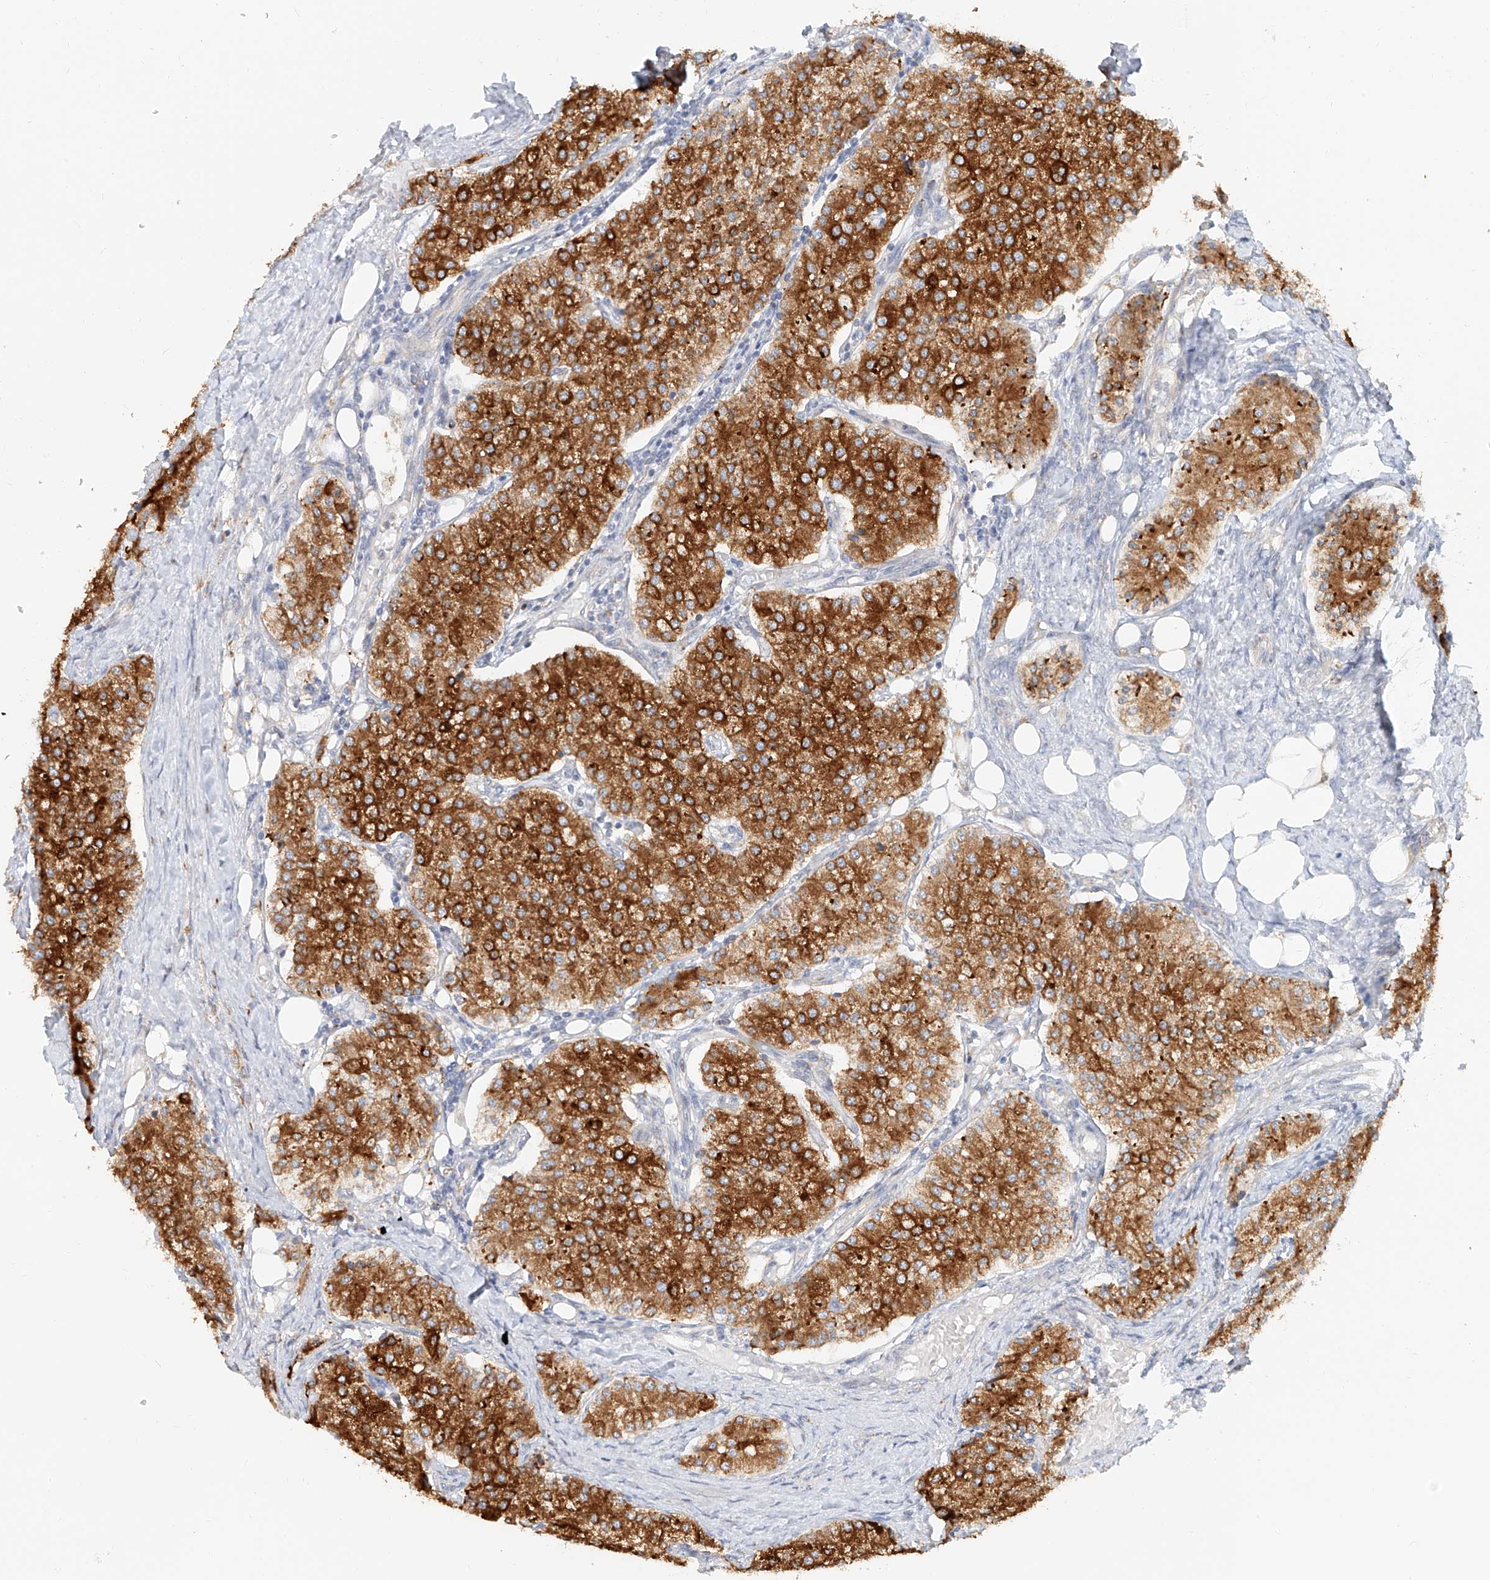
{"staining": {"intensity": "strong", "quantity": ">75%", "location": "cytoplasmic/membranous"}, "tissue": "carcinoid", "cell_type": "Tumor cells", "image_type": "cancer", "snomed": [{"axis": "morphology", "description": "Carcinoid, malignant, NOS"}, {"axis": "topography", "description": "Colon"}], "caption": "About >75% of tumor cells in human malignant carcinoid reveal strong cytoplasmic/membranous protein positivity as visualized by brown immunohistochemical staining.", "gene": "DHRS7", "patient": {"sex": "female", "age": 52}}